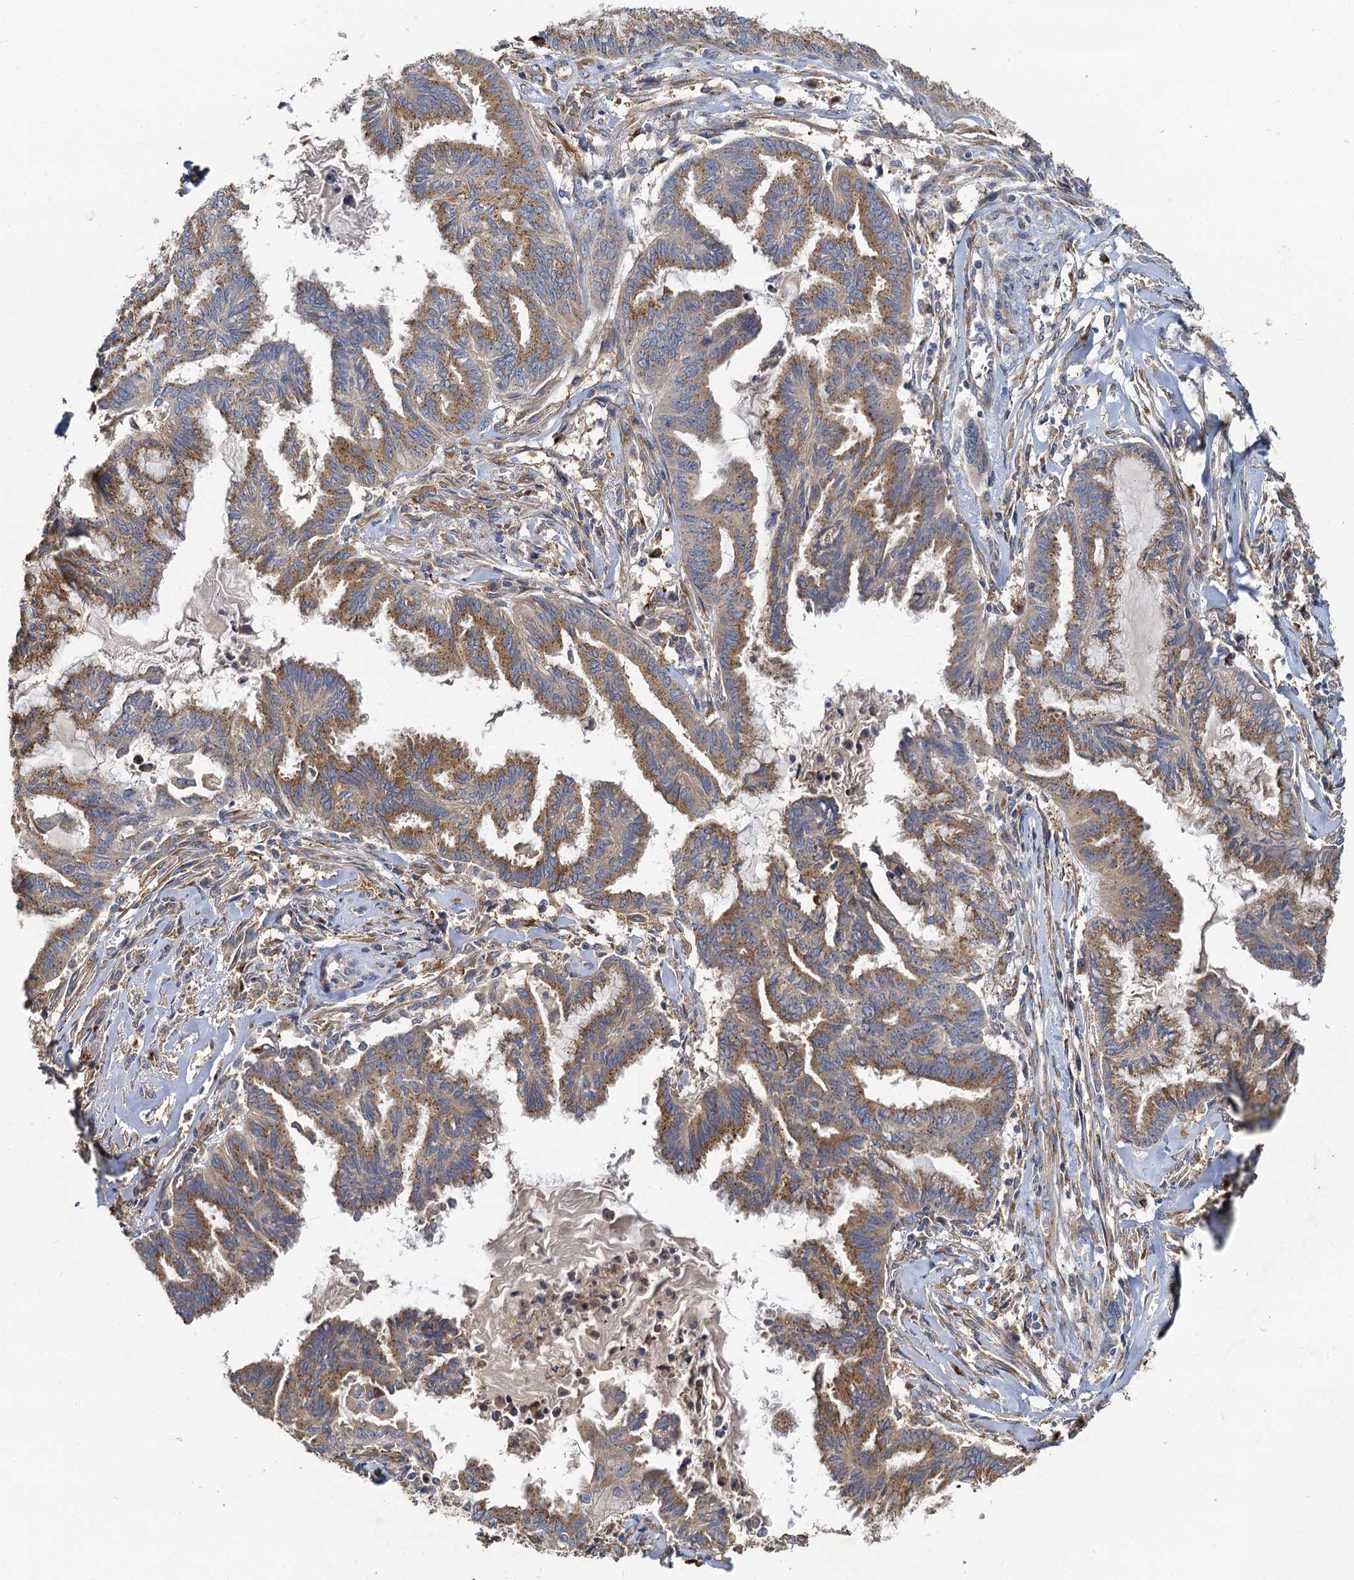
{"staining": {"intensity": "moderate", "quantity": ">75%", "location": "cytoplasmic/membranous"}, "tissue": "endometrial cancer", "cell_type": "Tumor cells", "image_type": "cancer", "snomed": [{"axis": "morphology", "description": "Adenocarcinoma, NOS"}, {"axis": "topography", "description": "Endometrium"}], "caption": "Immunohistochemistry micrograph of human endometrial cancer (adenocarcinoma) stained for a protein (brown), which exhibits medium levels of moderate cytoplasmic/membranous positivity in about >75% of tumor cells.", "gene": "NKAPD1", "patient": {"sex": "female", "age": 86}}